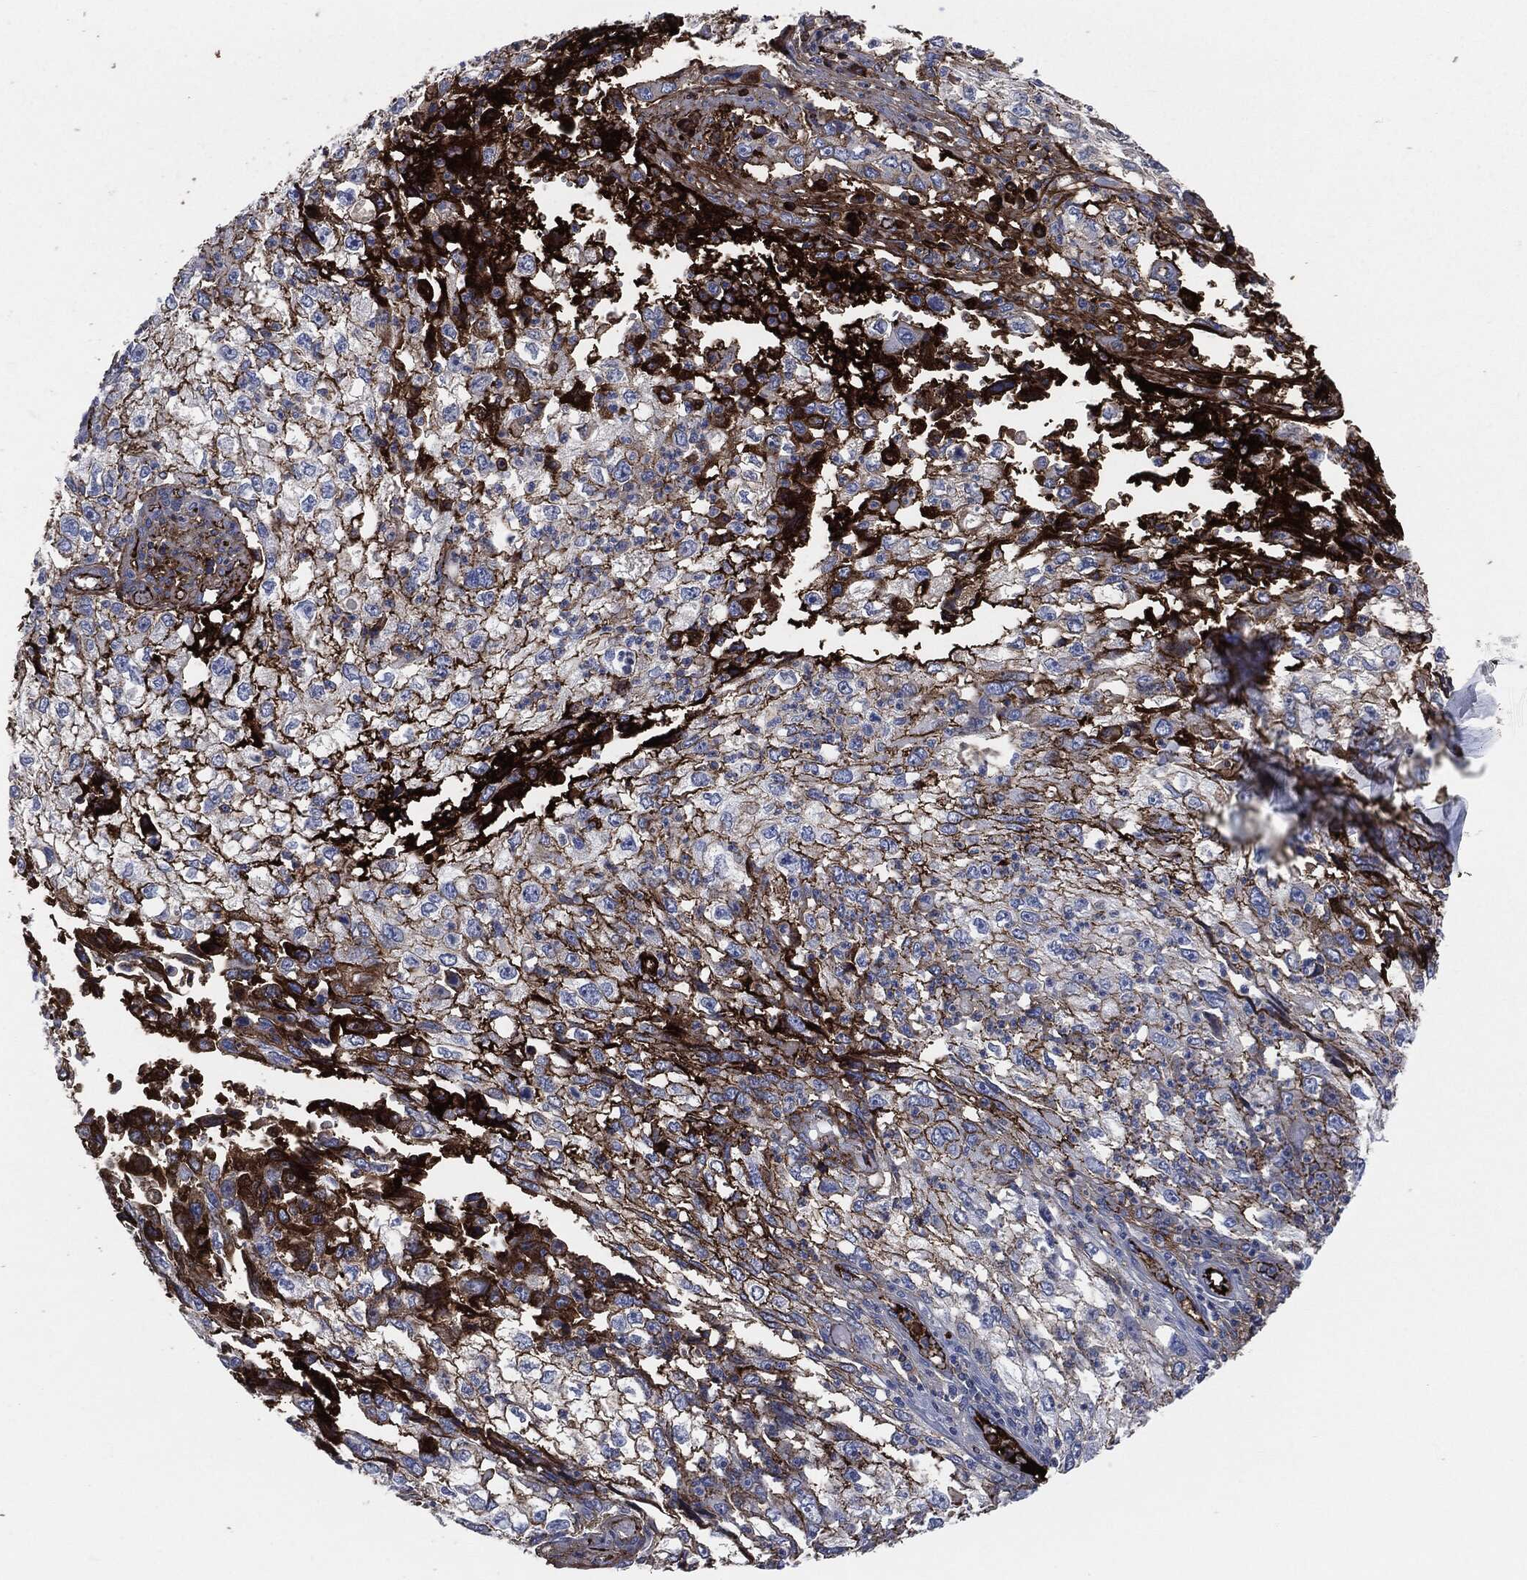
{"staining": {"intensity": "strong", "quantity": "<25%", "location": "cytoplasmic/membranous"}, "tissue": "cervical cancer", "cell_type": "Tumor cells", "image_type": "cancer", "snomed": [{"axis": "morphology", "description": "Squamous cell carcinoma, NOS"}, {"axis": "topography", "description": "Cervix"}], "caption": "Immunohistochemical staining of human cervical squamous cell carcinoma demonstrates strong cytoplasmic/membranous protein expression in approximately <25% of tumor cells.", "gene": "APOB", "patient": {"sex": "female", "age": 36}}